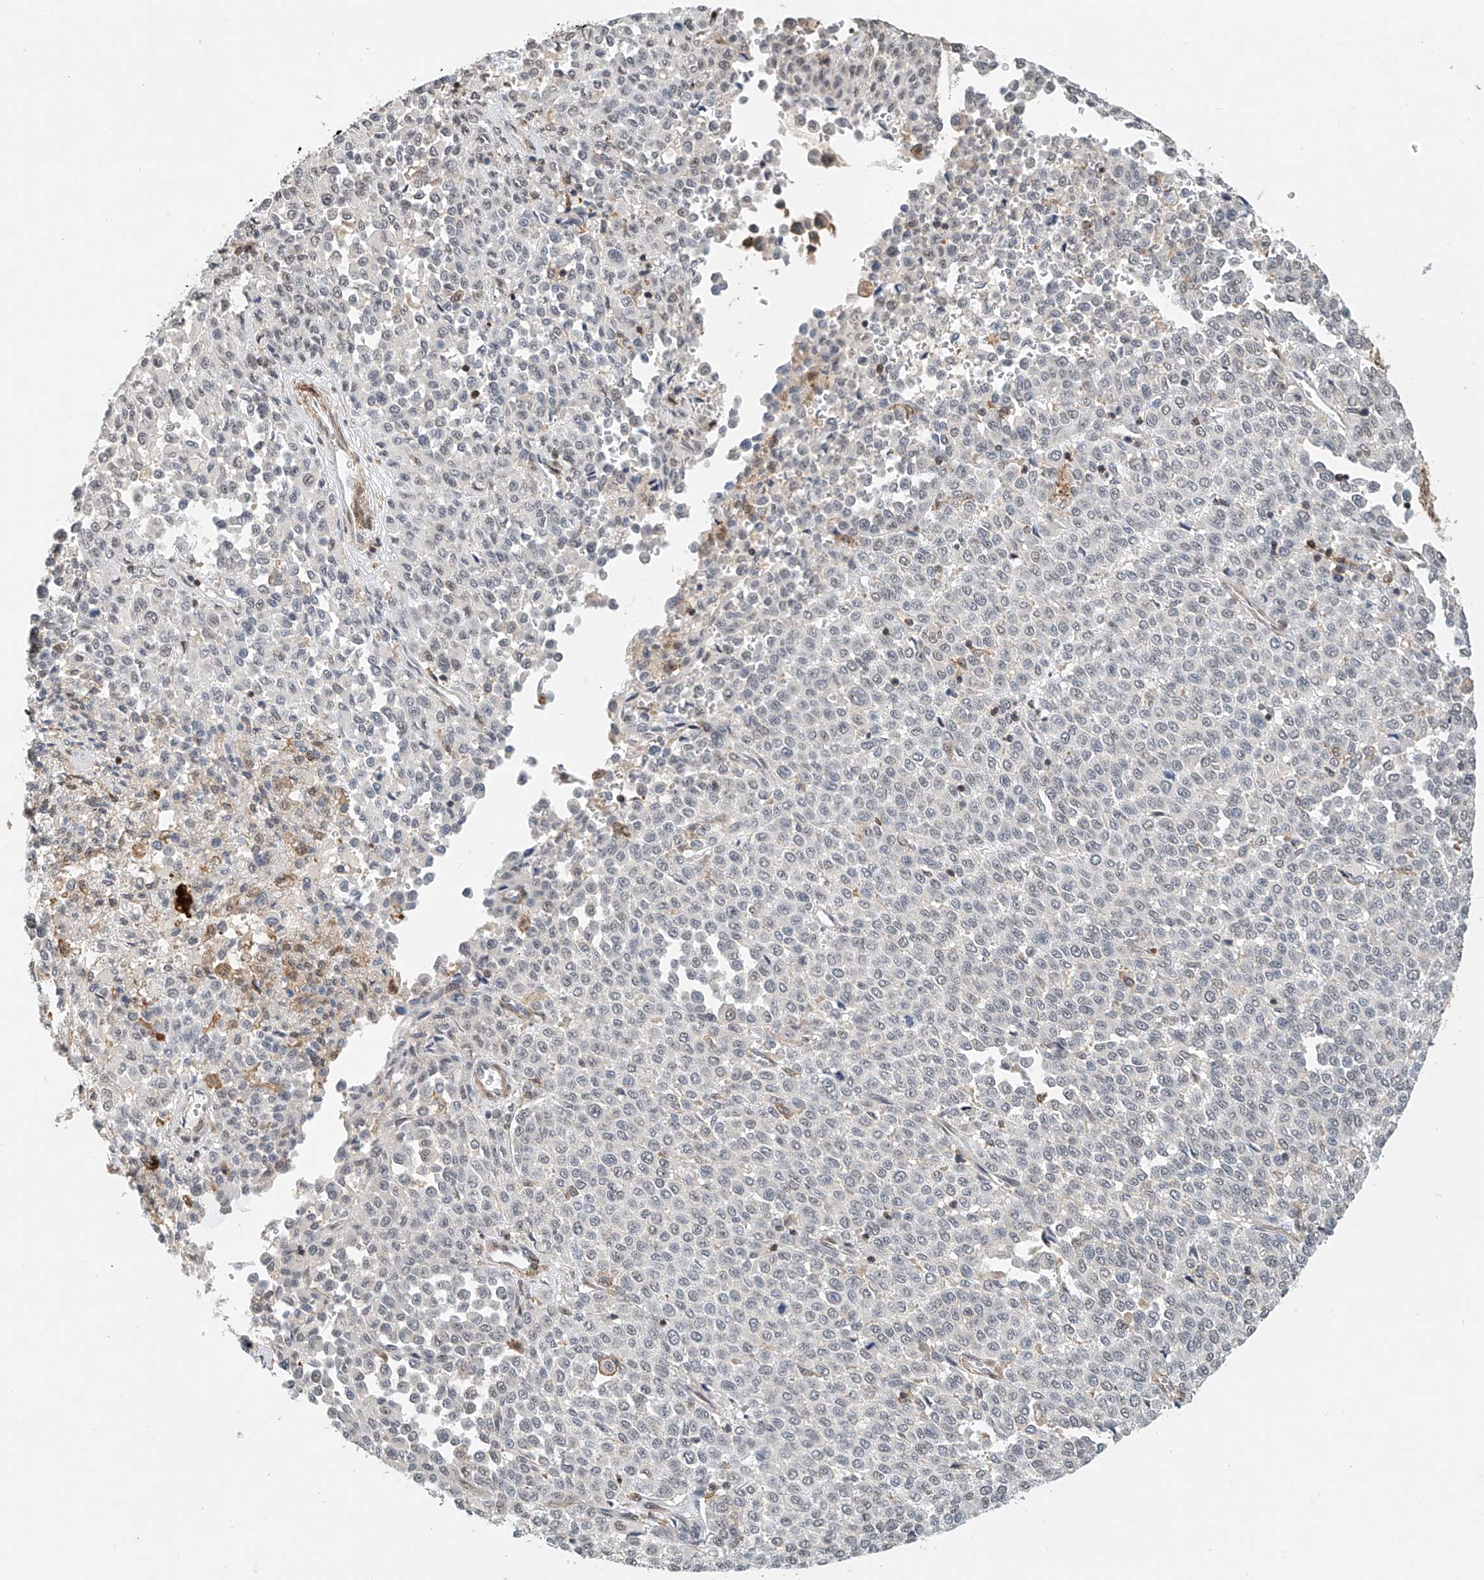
{"staining": {"intensity": "negative", "quantity": "none", "location": "none"}, "tissue": "melanoma", "cell_type": "Tumor cells", "image_type": "cancer", "snomed": [{"axis": "morphology", "description": "Malignant melanoma, Metastatic site"}, {"axis": "topography", "description": "Pancreas"}], "caption": "Immunohistochemistry of human melanoma shows no positivity in tumor cells.", "gene": "MICAL1", "patient": {"sex": "female", "age": 30}}